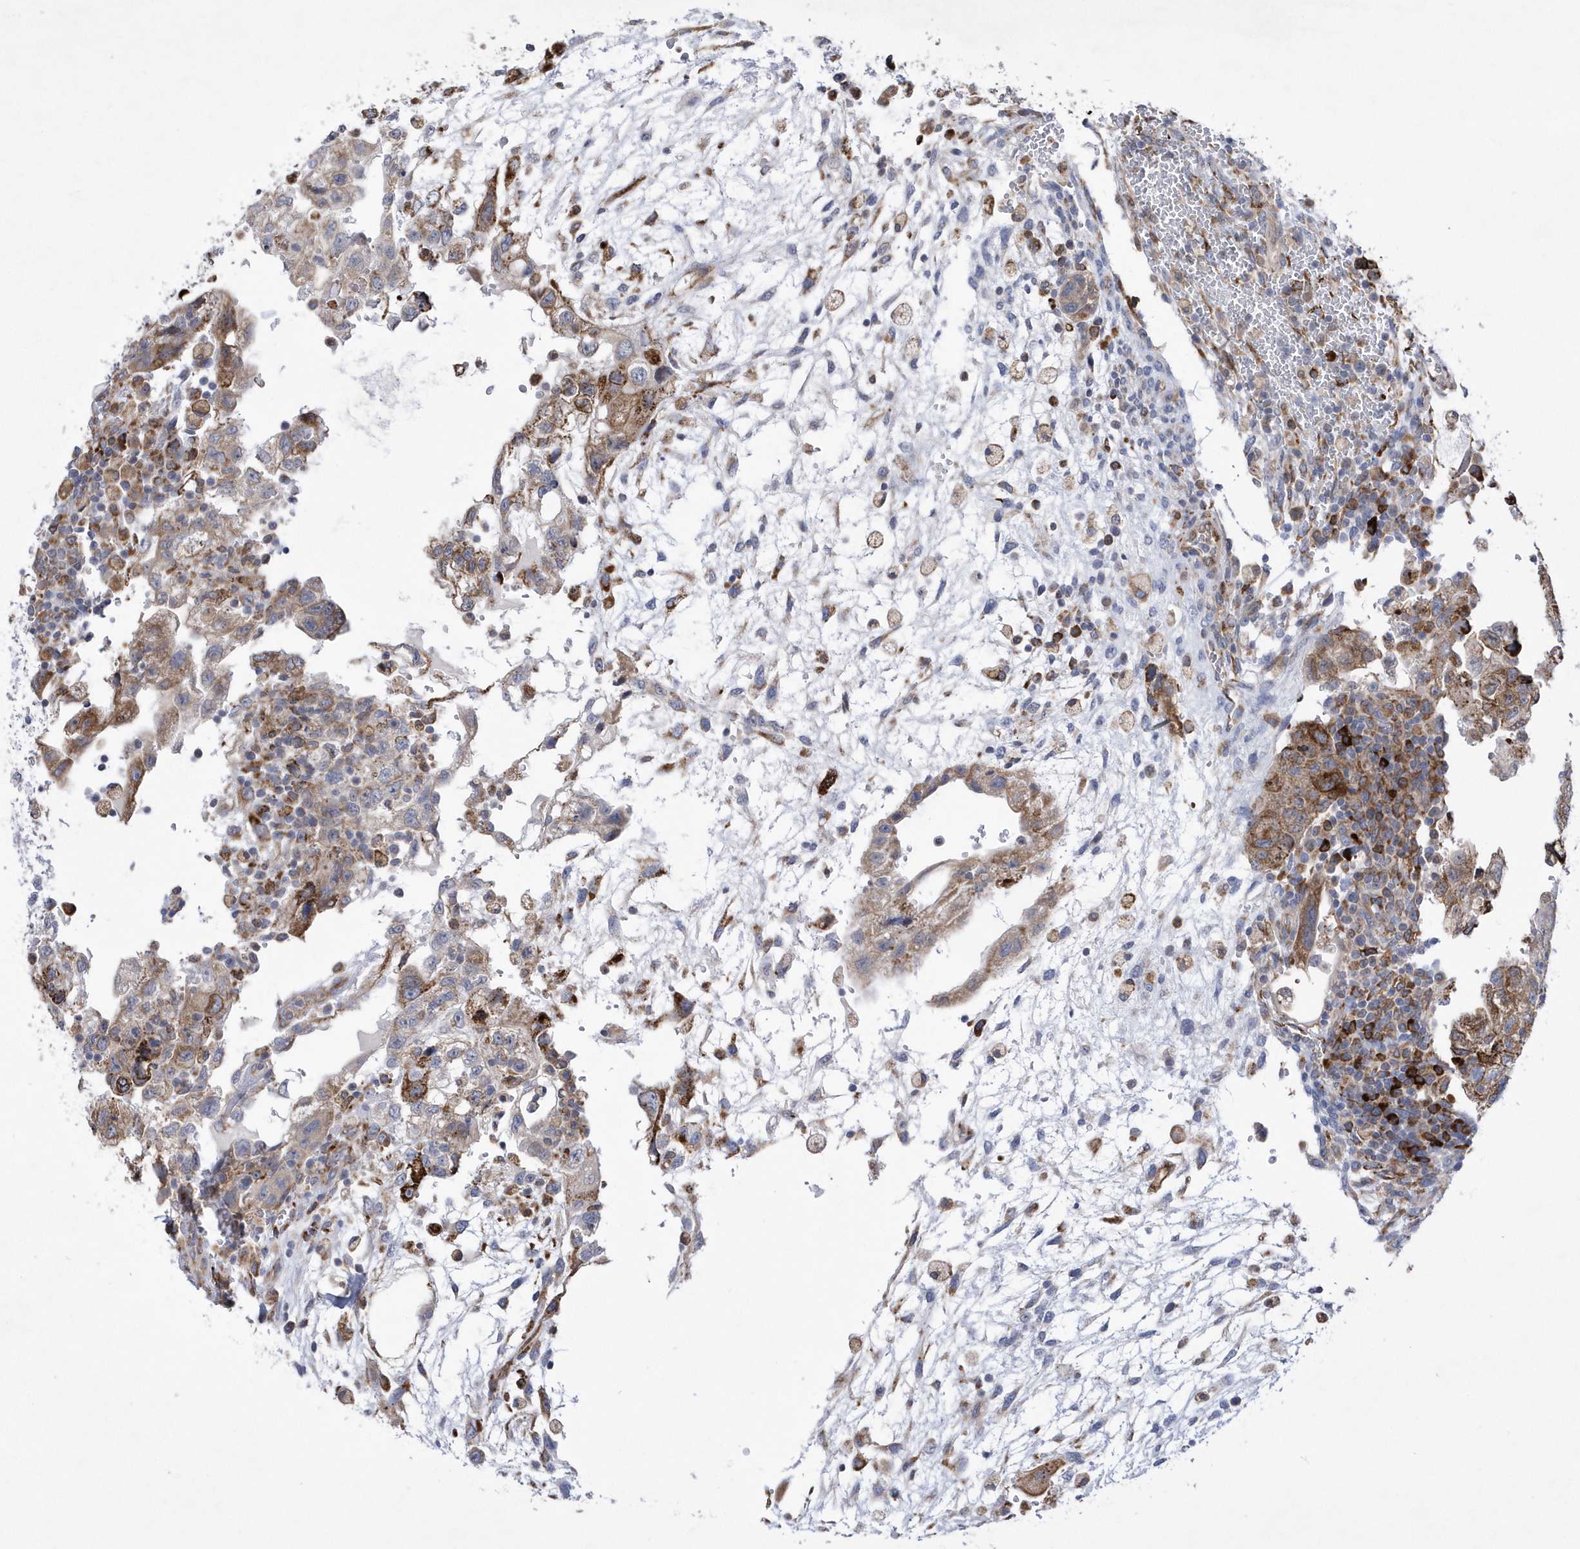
{"staining": {"intensity": "moderate", "quantity": "25%-75%", "location": "cytoplasmic/membranous"}, "tissue": "testis cancer", "cell_type": "Tumor cells", "image_type": "cancer", "snomed": [{"axis": "morphology", "description": "Carcinoma, Embryonal, NOS"}, {"axis": "topography", "description": "Testis"}], "caption": "Tumor cells exhibit moderate cytoplasmic/membranous positivity in about 25%-75% of cells in testis embryonal carcinoma. Immunohistochemistry stains the protein in brown and the nuclei are stained blue.", "gene": "MED31", "patient": {"sex": "male", "age": 36}}